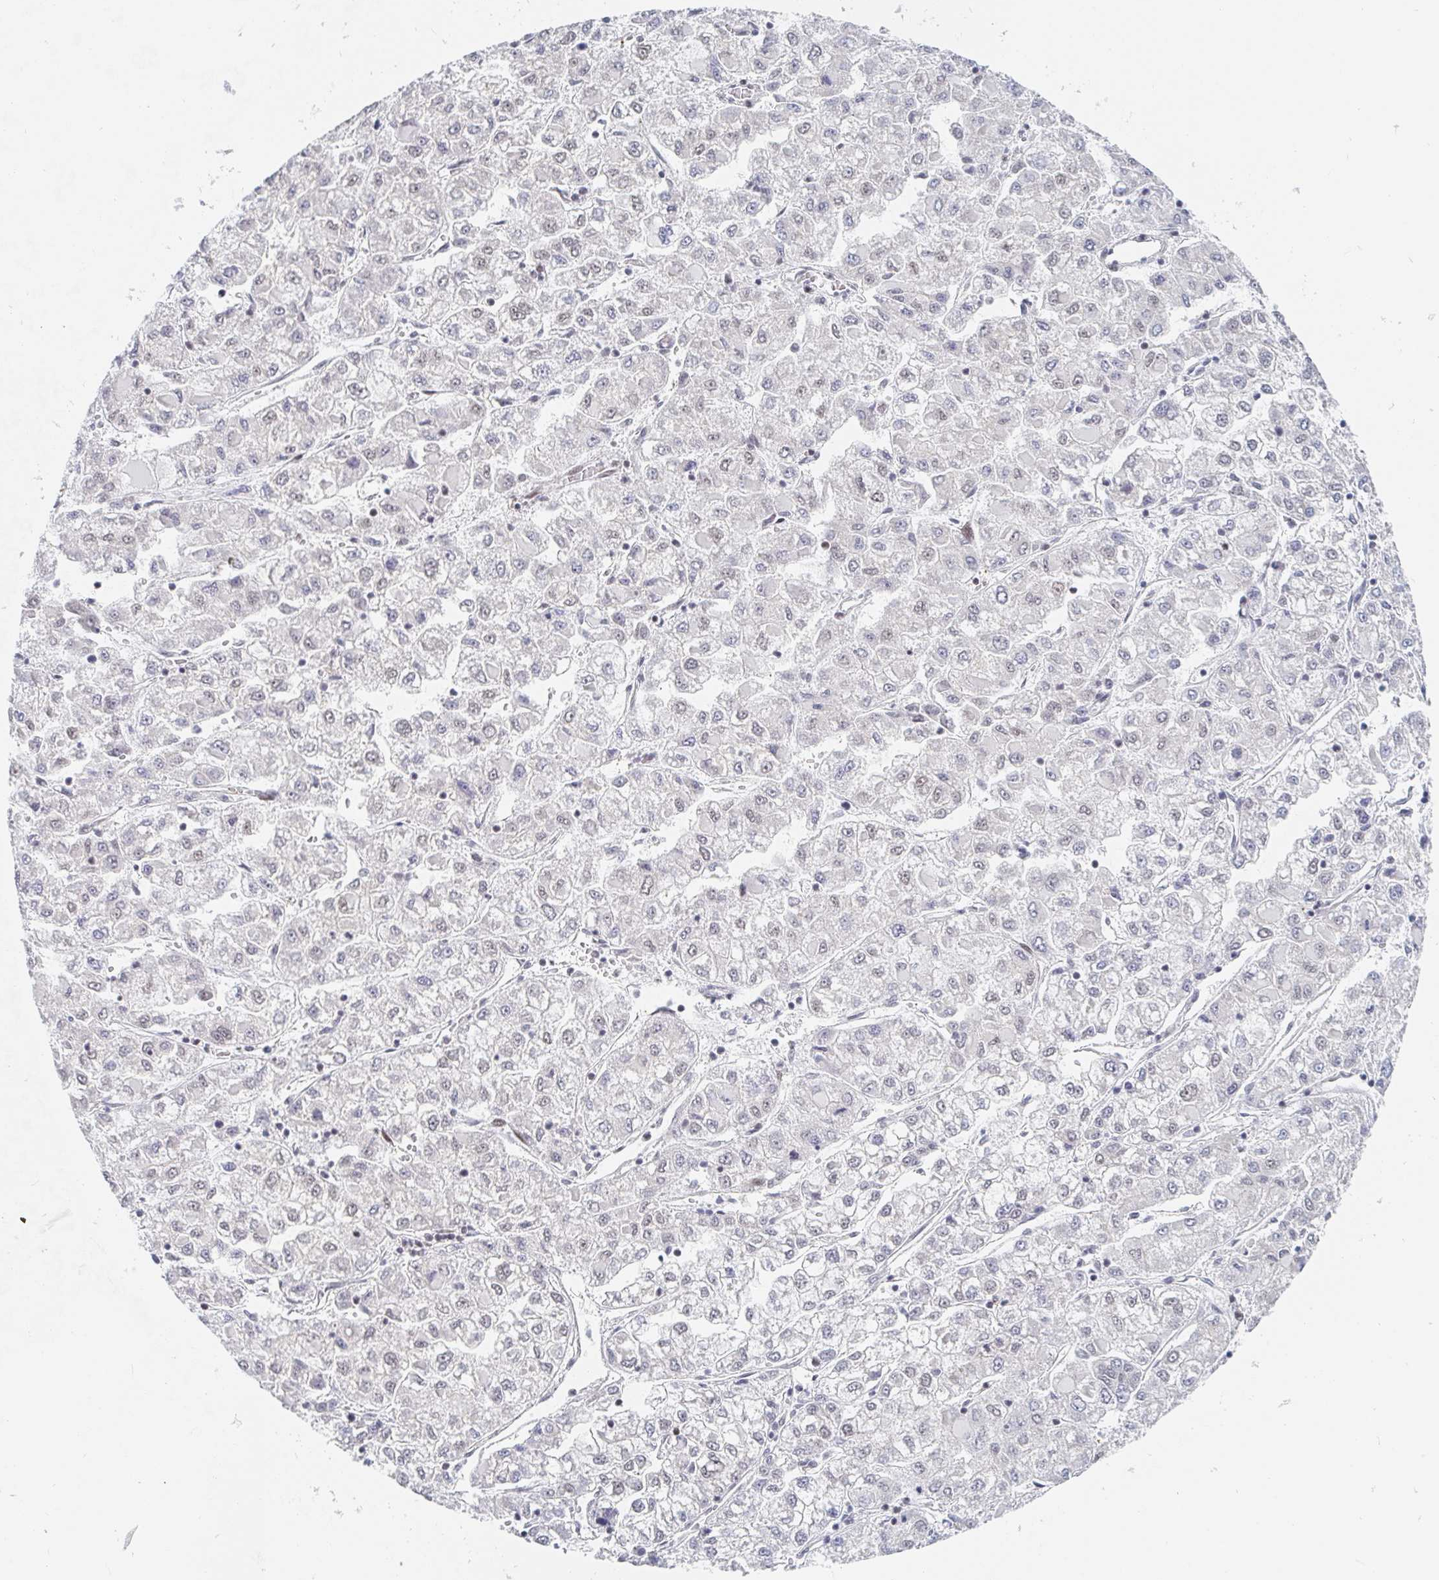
{"staining": {"intensity": "negative", "quantity": "none", "location": "none"}, "tissue": "liver cancer", "cell_type": "Tumor cells", "image_type": "cancer", "snomed": [{"axis": "morphology", "description": "Carcinoma, Hepatocellular, NOS"}, {"axis": "topography", "description": "Liver"}], "caption": "An immunohistochemistry (IHC) histopathology image of liver cancer (hepatocellular carcinoma) is shown. There is no staining in tumor cells of liver cancer (hepatocellular carcinoma).", "gene": "CHD2", "patient": {"sex": "male", "age": 40}}